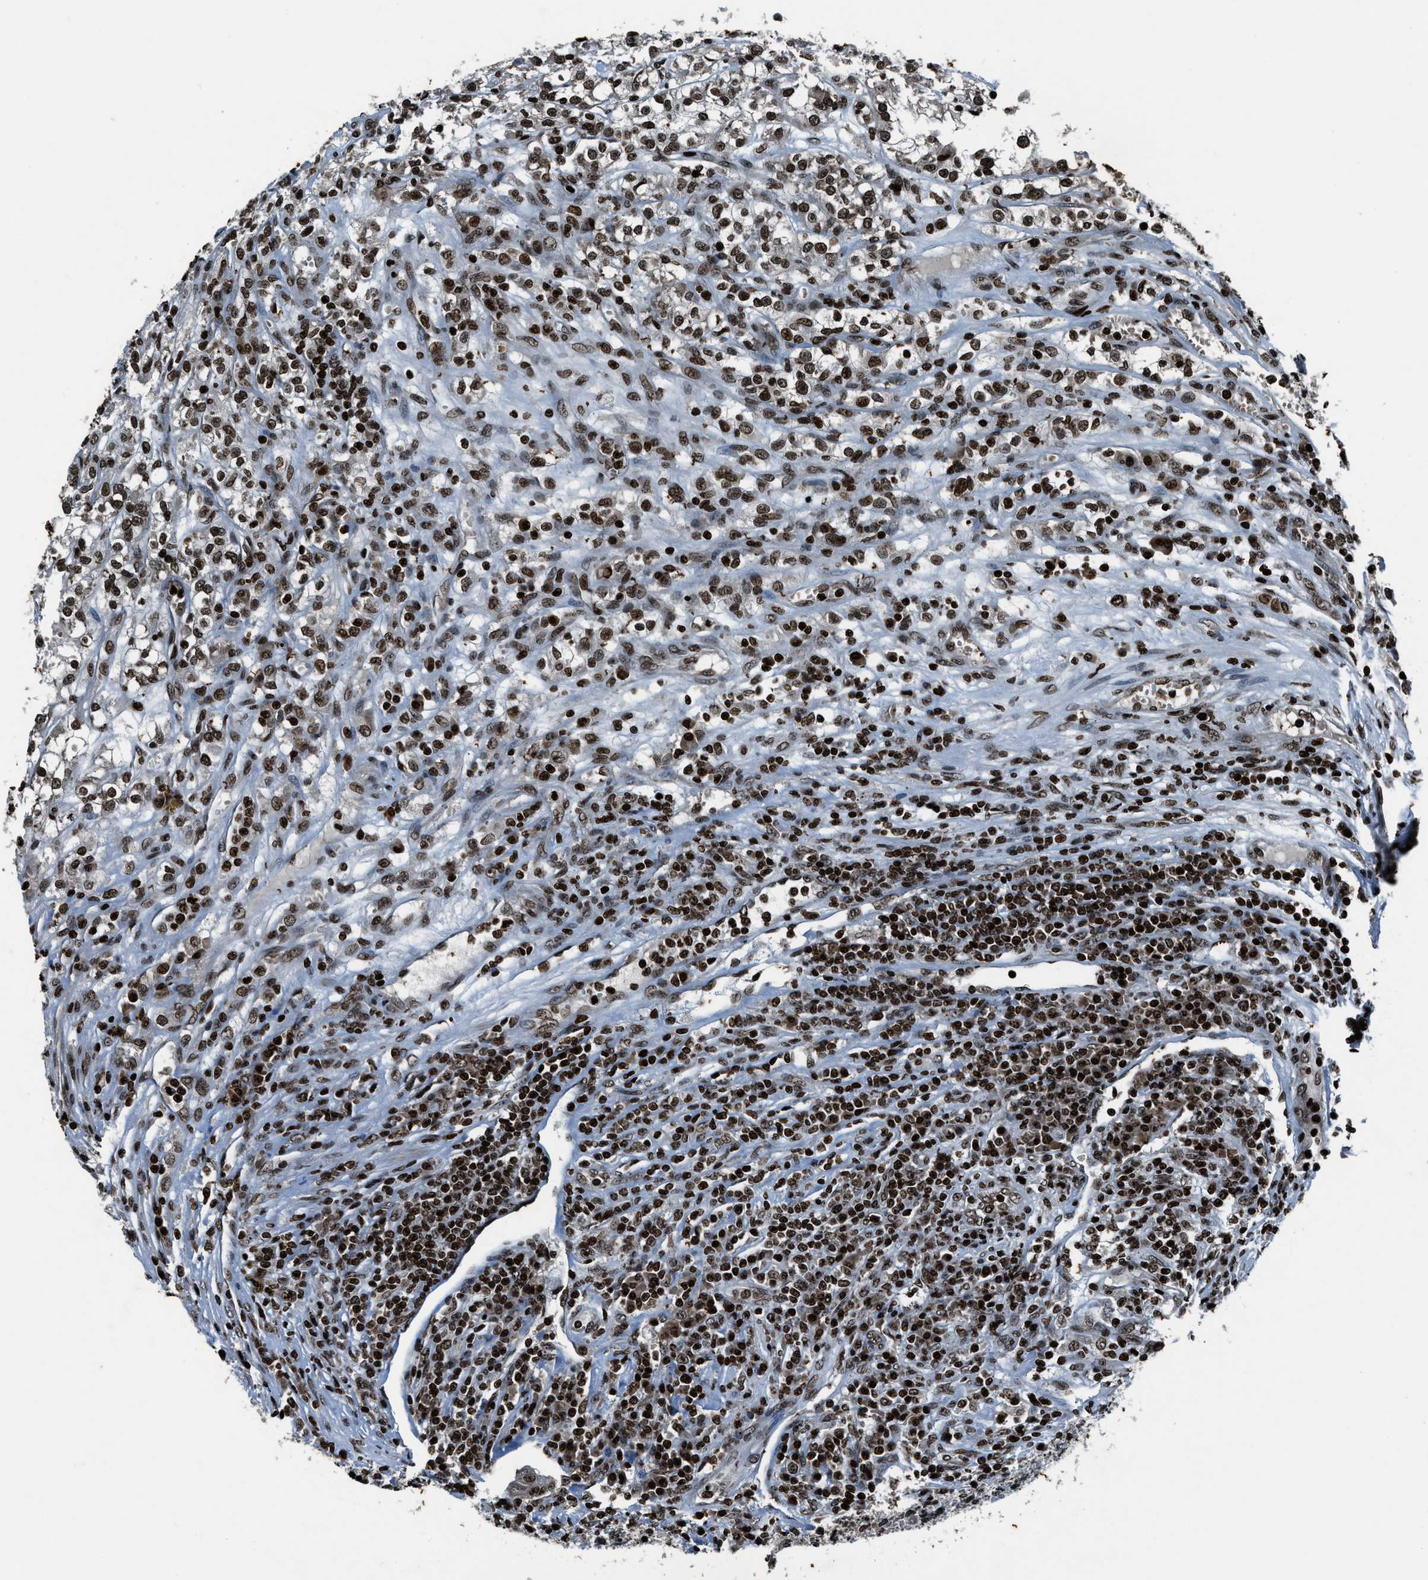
{"staining": {"intensity": "moderate", "quantity": ">75%", "location": "nuclear"}, "tissue": "renal cancer", "cell_type": "Tumor cells", "image_type": "cancer", "snomed": [{"axis": "morphology", "description": "Adenocarcinoma, NOS"}, {"axis": "topography", "description": "Kidney"}], "caption": "There is medium levels of moderate nuclear expression in tumor cells of renal cancer, as demonstrated by immunohistochemical staining (brown color).", "gene": "H4C1", "patient": {"sex": "female", "age": 52}}